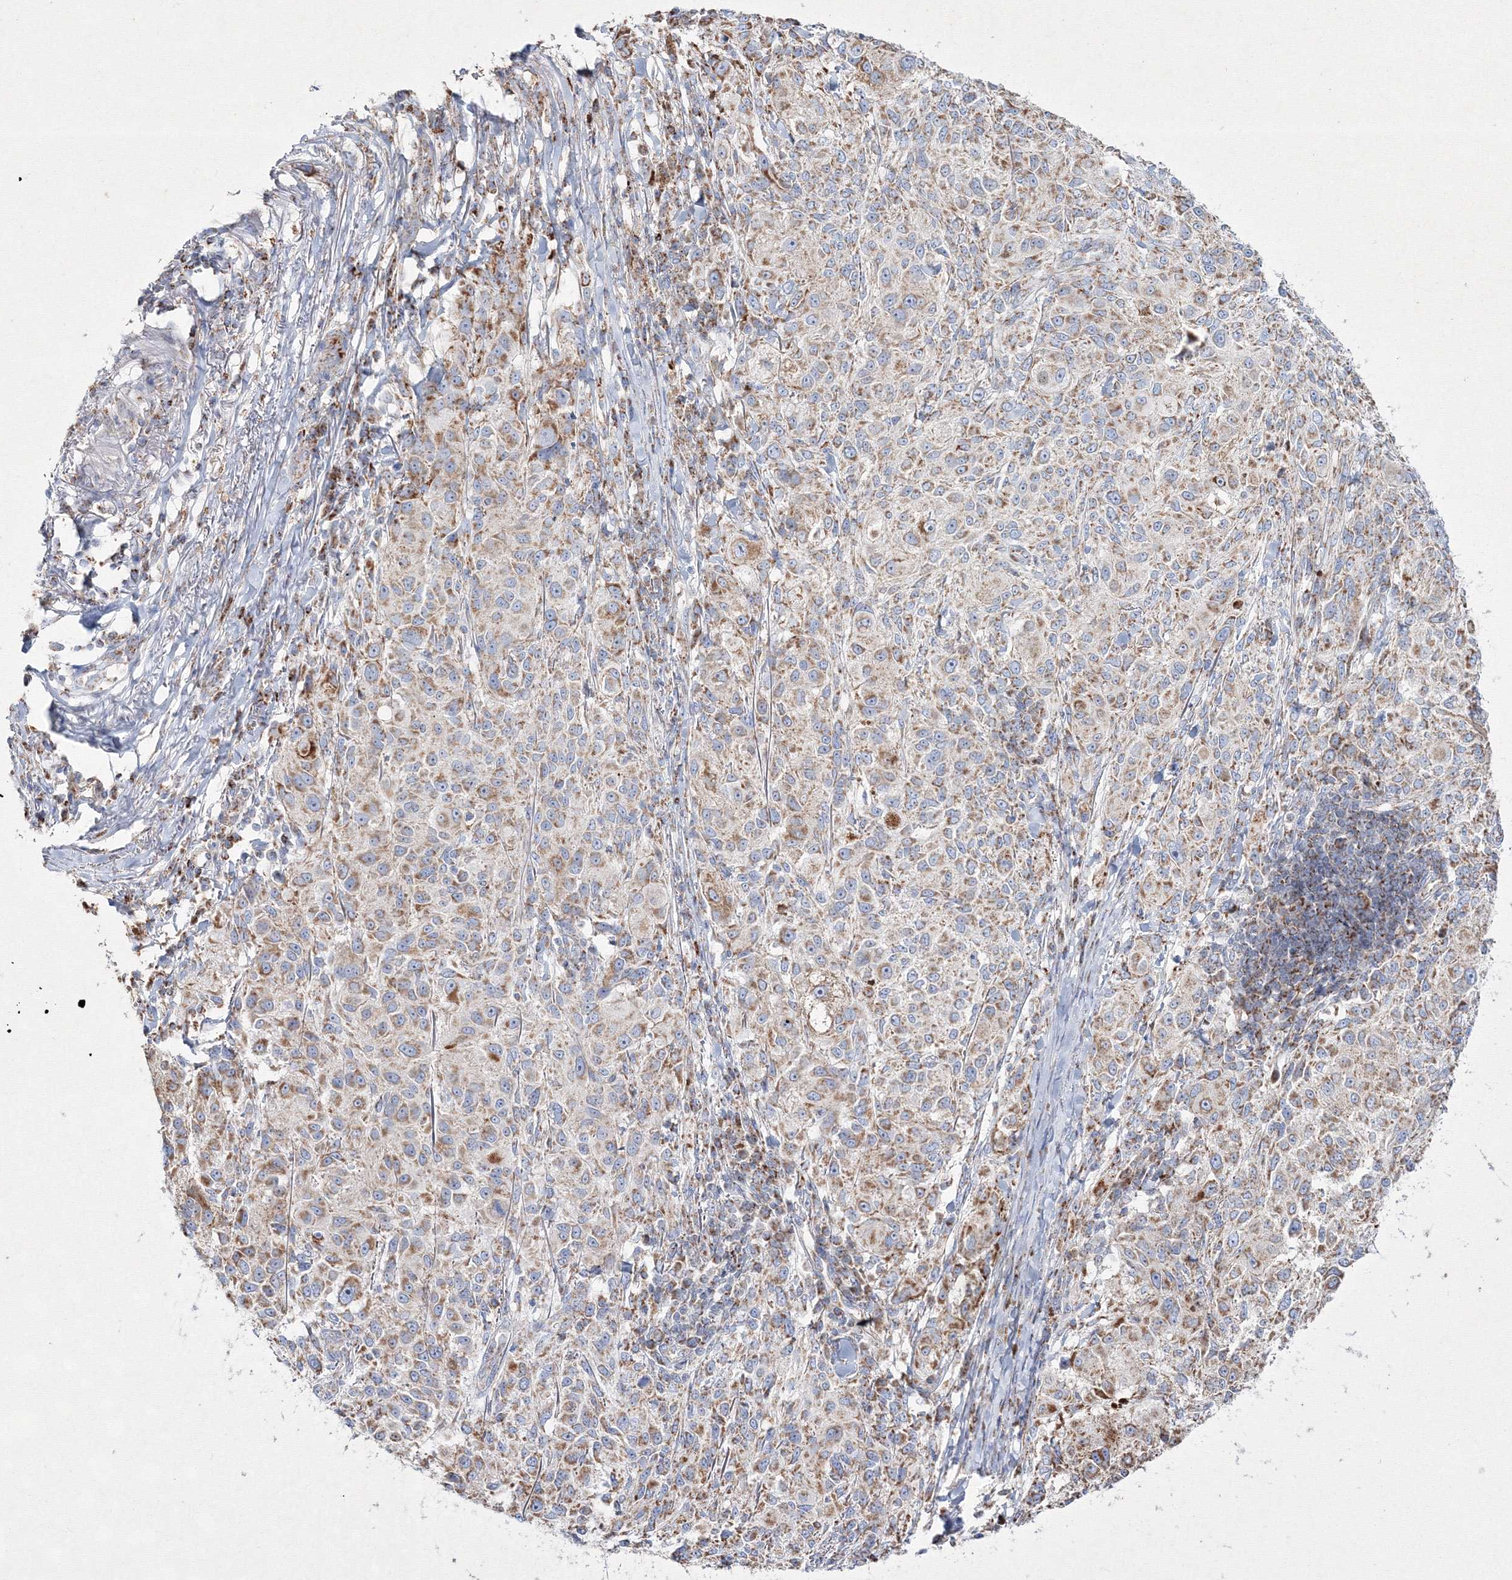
{"staining": {"intensity": "weak", "quantity": ">75%", "location": "cytoplasmic/membranous"}, "tissue": "melanoma", "cell_type": "Tumor cells", "image_type": "cancer", "snomed": [{"axis": "morphology", "description": "Necrosis, NOS"}, {"axis": "morphology", "description": "Malignant melanoma, NOS"}, {"axis": "topography", "description": "Skin"}], "caption": "DAB immunohistochemical staining of melanoma exhibits weak cytoplasmic/membranous protein expression in about >75% of tumor cells.", "gene": "IGSF9", "patient": {"sex": "female", "age": 87}}